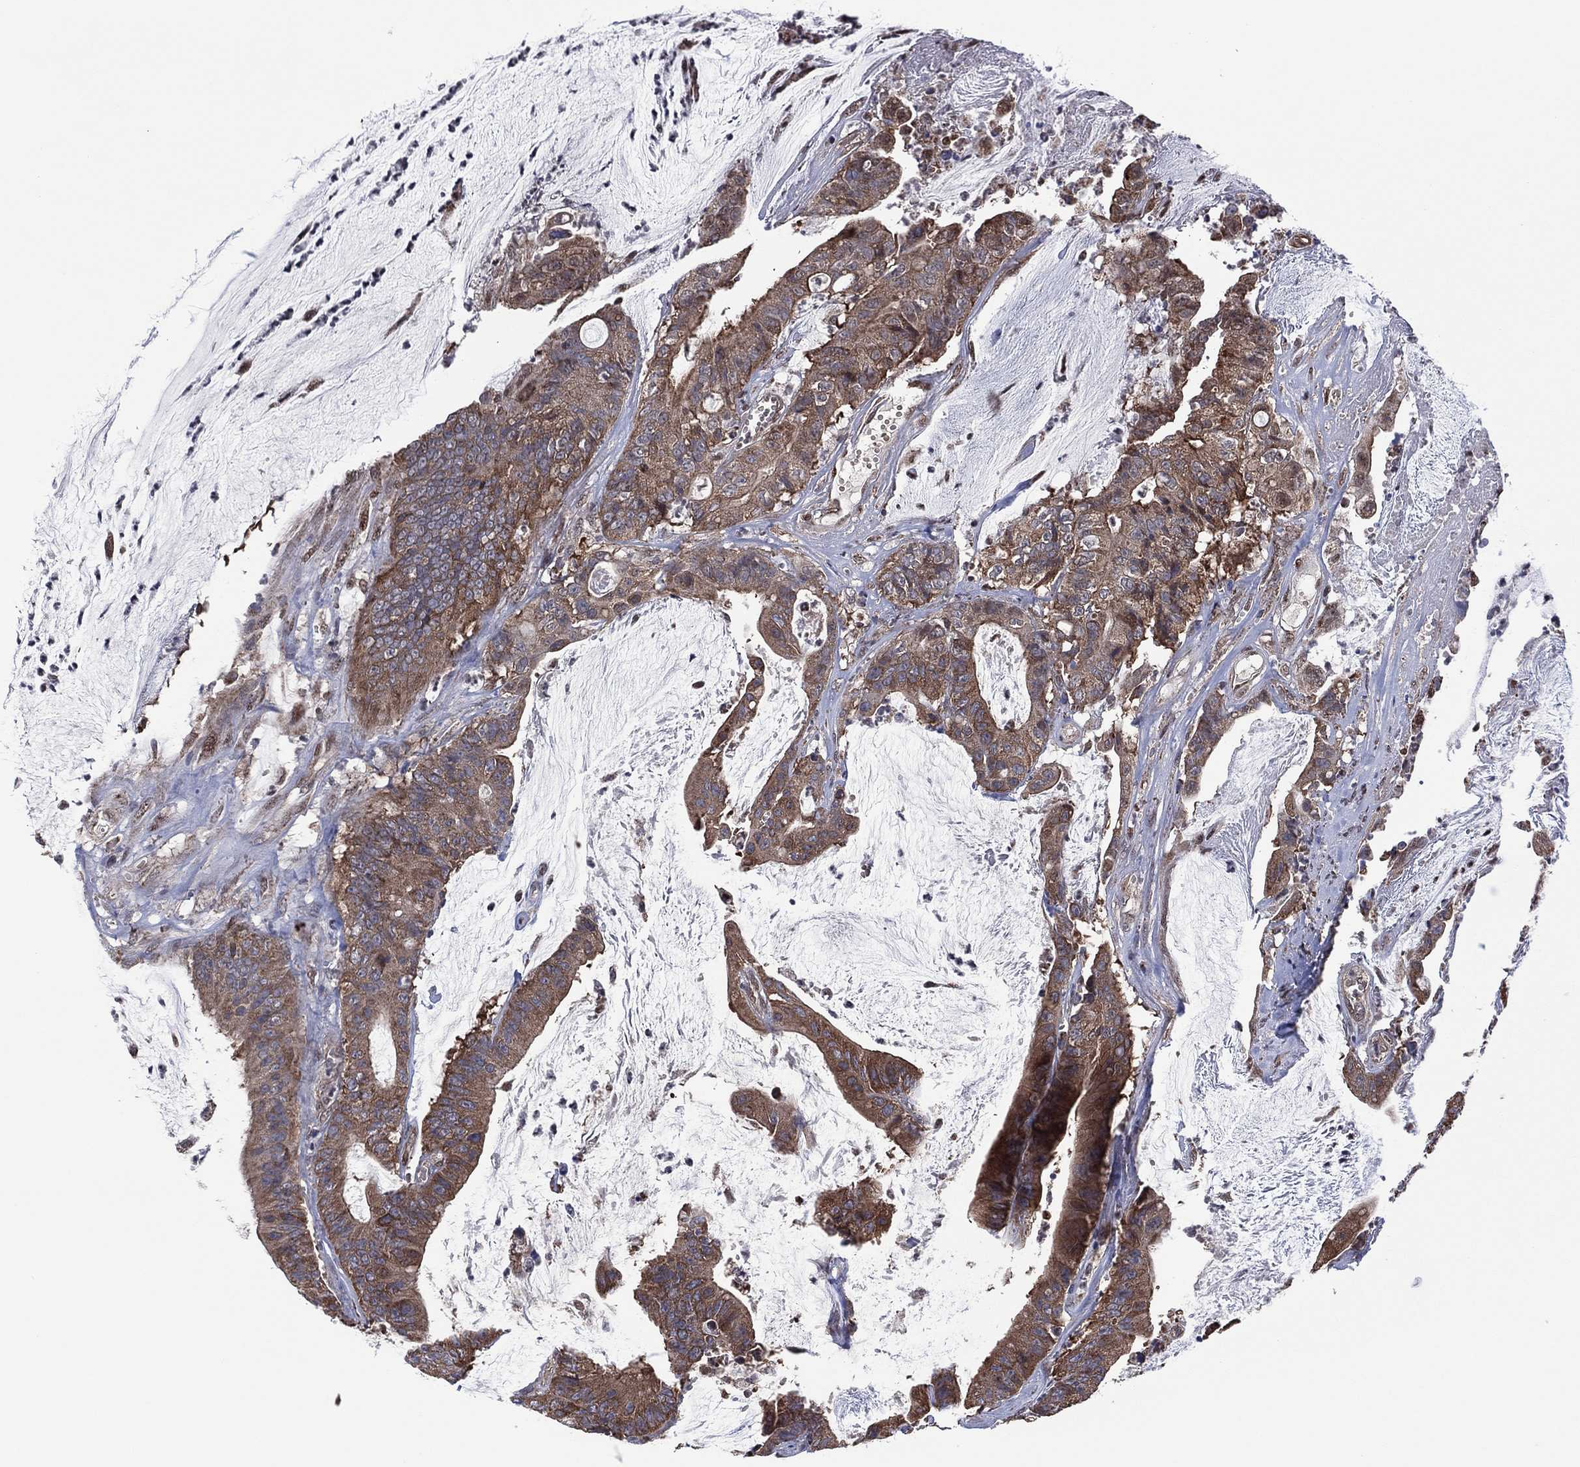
{"staining": {"intensity": "moderate", "quantity": ">75%", "location": "cytoplasmic/membranous"}, "tissue": "colorectal cancer", "cell_type": "Tumor cells", "image_type": "cancer", "snomed": [{"axis": "morphology", "description": "Adenocarcinoma, NOS"}, {"axis": "topography", "description": "Colon"}], "caption": "IHC photomicrograph of colorectal adenocarcinoma stained for a protein (brown), which shows medium levels of moderate cytoplasmic/membranous positivity in approximately >75% of tumor cells.", "gene": "PIDD1", "patient": {"sex": "female", "age": 69}}